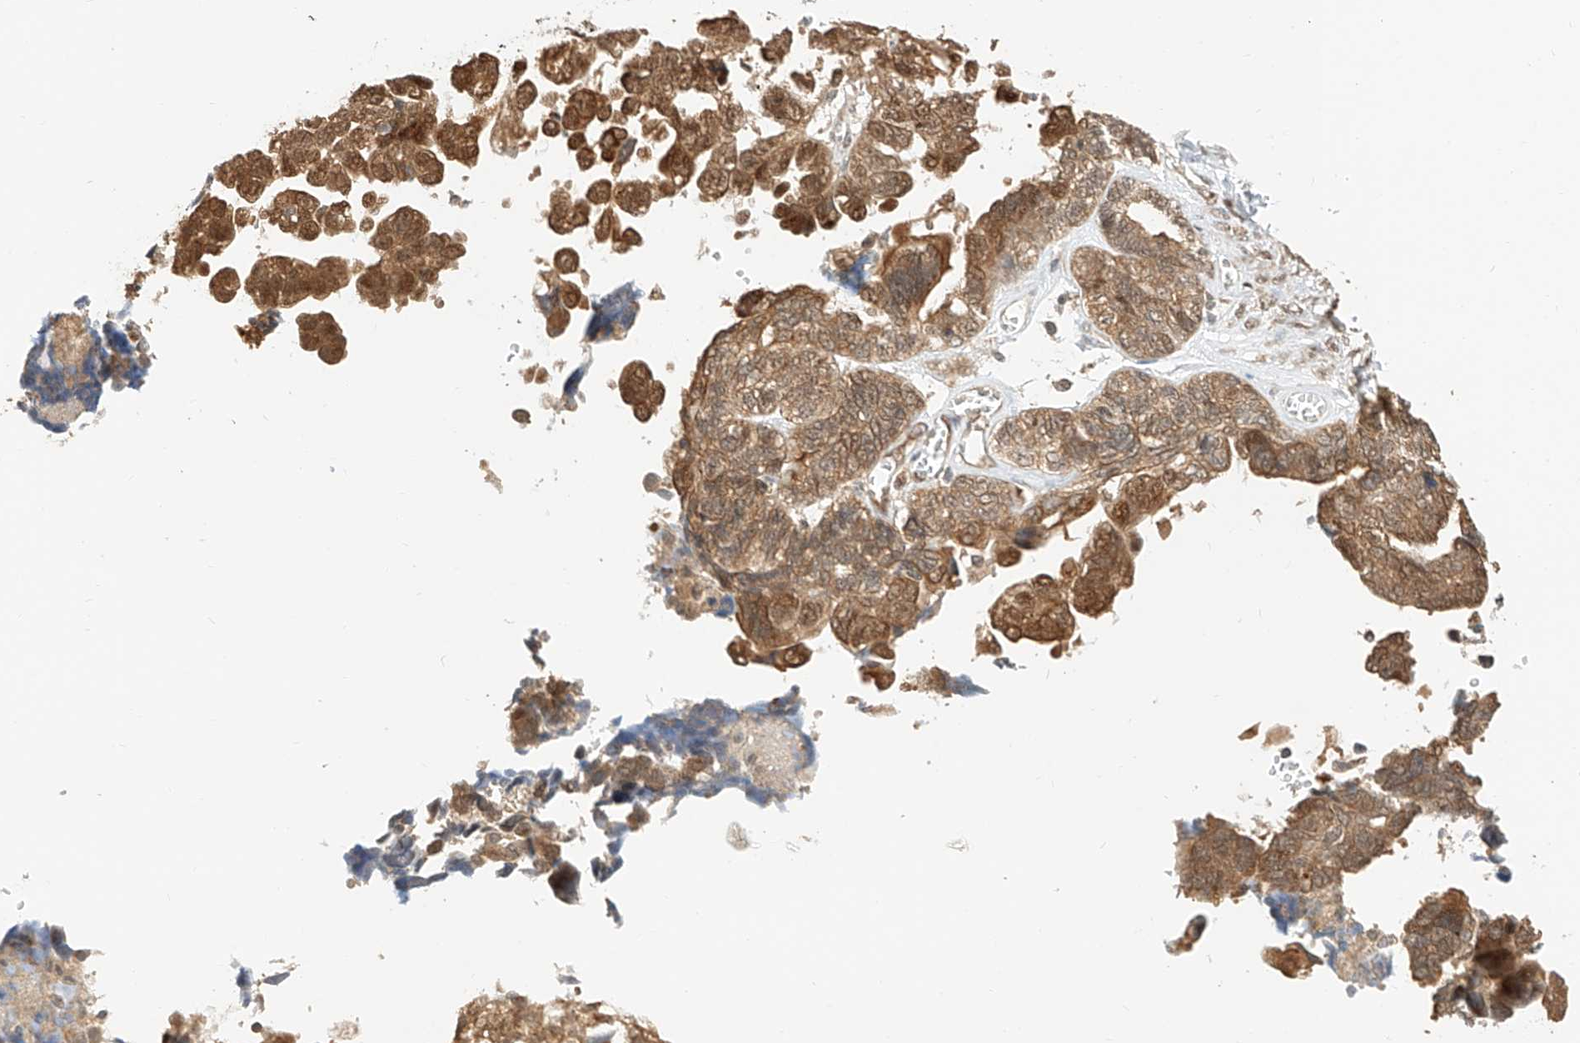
{"staining": {"intensity": "moderate", "quantity": ">75%", "location": "cytoplasmic/membranous,nuclear"}, "tissue": "ovarian cancer", "cell_type": "Tumor cells", "image_type": "cancer", "snomed": [{"axis": "morphology", "description": "Cystadenocarcinoma, serous, NOS"}, {"axis": "topography", "description": "Ovary"}], "caption": "Approximately >75% of tumor cells in human serous cystadenocarcinoma (ovarian) display moderate cytoplasmic/membranous and nuclear protein positivity as visualized by brown immunohistochemical staining.", "gene": "EIF4H", "patient": {"sex": "female", "age": 79}}